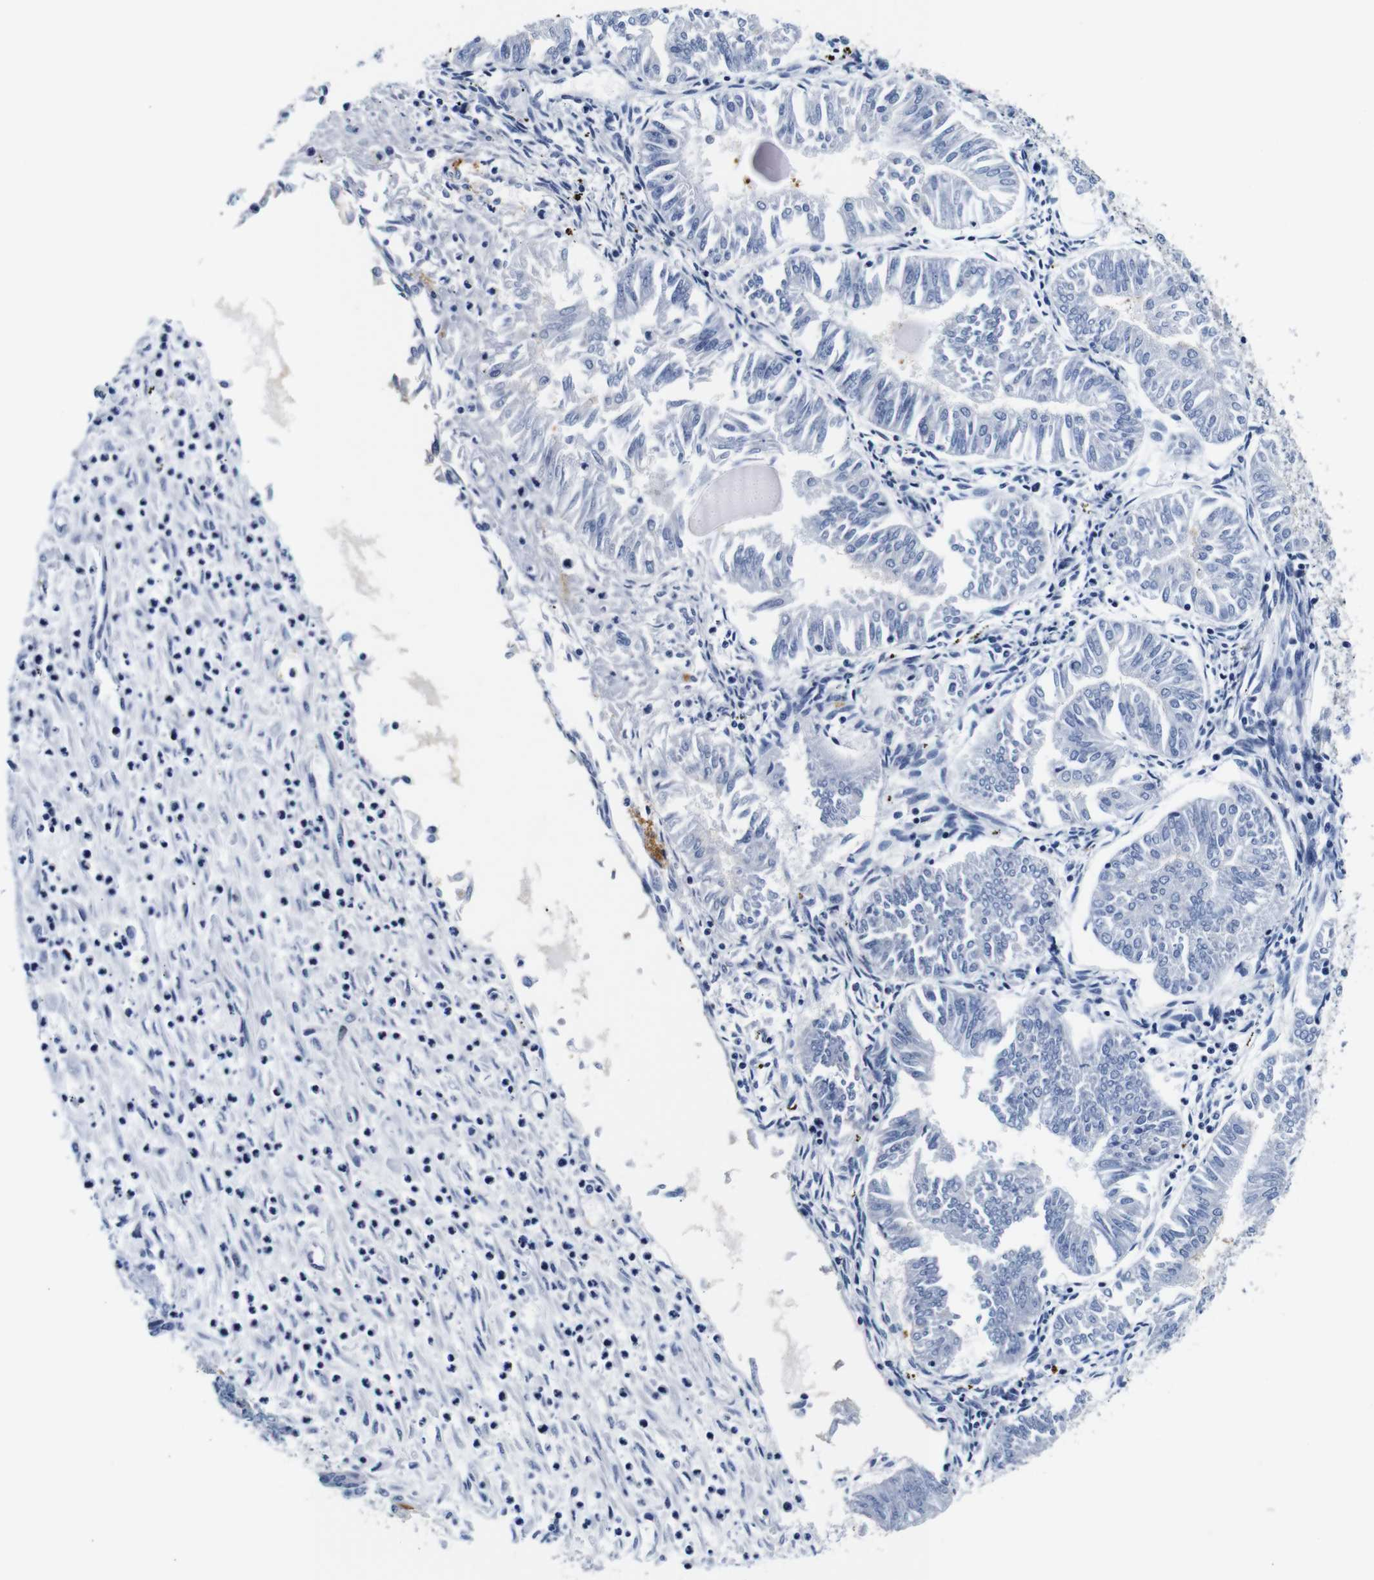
{"staining": {"intensity": "negative", "quantity": "none", "location": "none"}, "tissue": "endometrial cancer", "cell_type": "Tumor cells", "image_type": "cancer", "snomed": [{"axis": "morphology", "description": "Adenocarcinoma, NOS"}, {"axis": "topography", "description": "Endometrium"}], "caption": "The histopathology image shows no staining of tumor cells in adenocarcinoma (endometrial).", "gene": "GP1BA", "patient": {"sex": "female", "age": 53}}